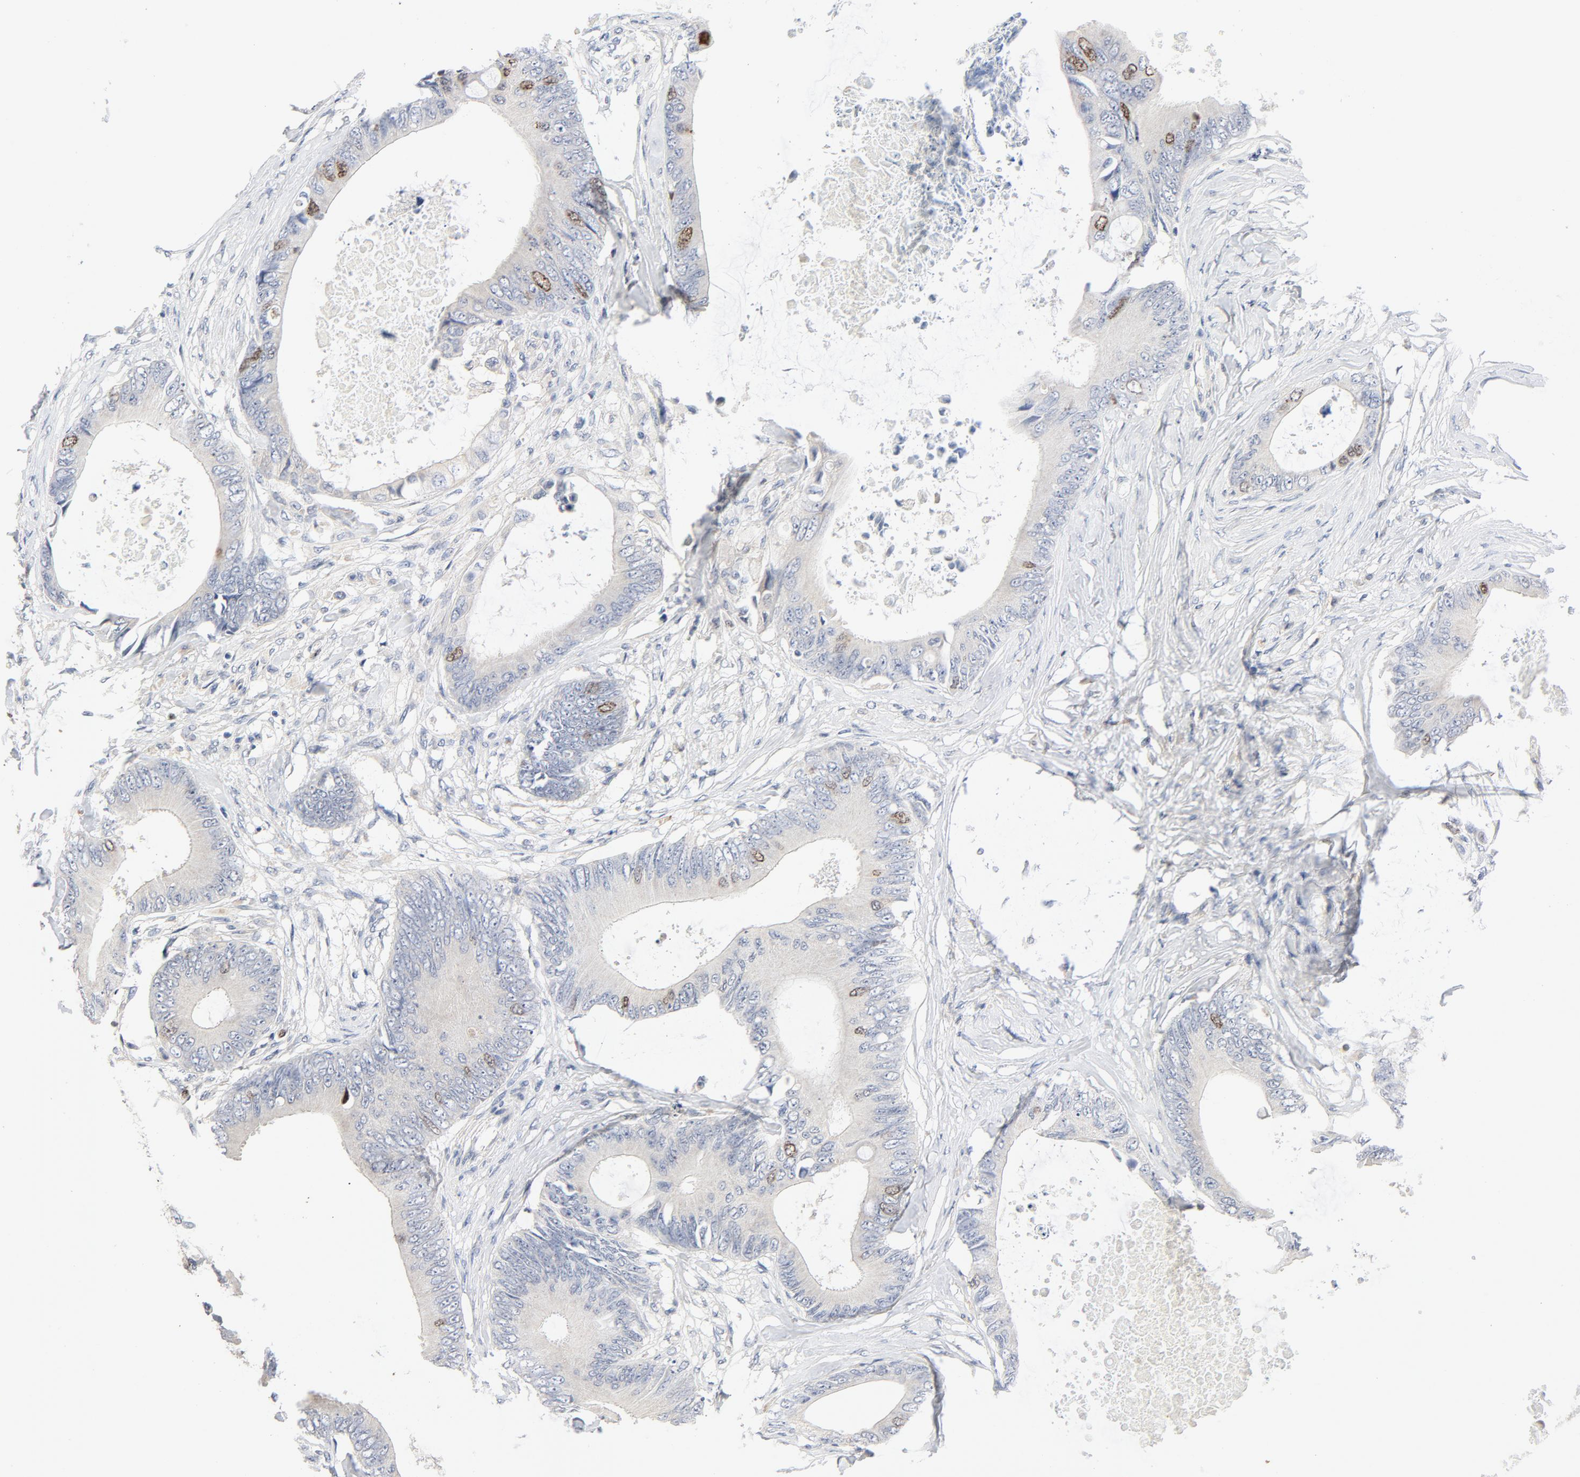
{"staining": {"intensity": "moderate", "quantity": "<25%", "location": "nuclear"}, "tissue": "colorectal cancer", "cell_type": "Tumor cells", "image_type": "cancer", "snomed": [{"axis": "morphology", "description": "Normal tissue, NOS"}, {"axis": "morphology", "description": "Adenocarcinoma, NOS"}, {"axis": "topography", "description": "Rectum"}, {"axis": "topography", "description": "Peripheral nerve tissue"}], "caption": "Moderate nuclear protein positivity is present in approximately <25% of tumor cells in adenocarcinoma (colorectal). The staining was performed using DAB (3,3'-diaminobenzidine) to visualize the protein expression in brown, while the nuclei were stained in blue with hematoxylin (Magnification: 20x).", "gene": "BIRC5", "patient": {"sex": "female", "age": 77}}